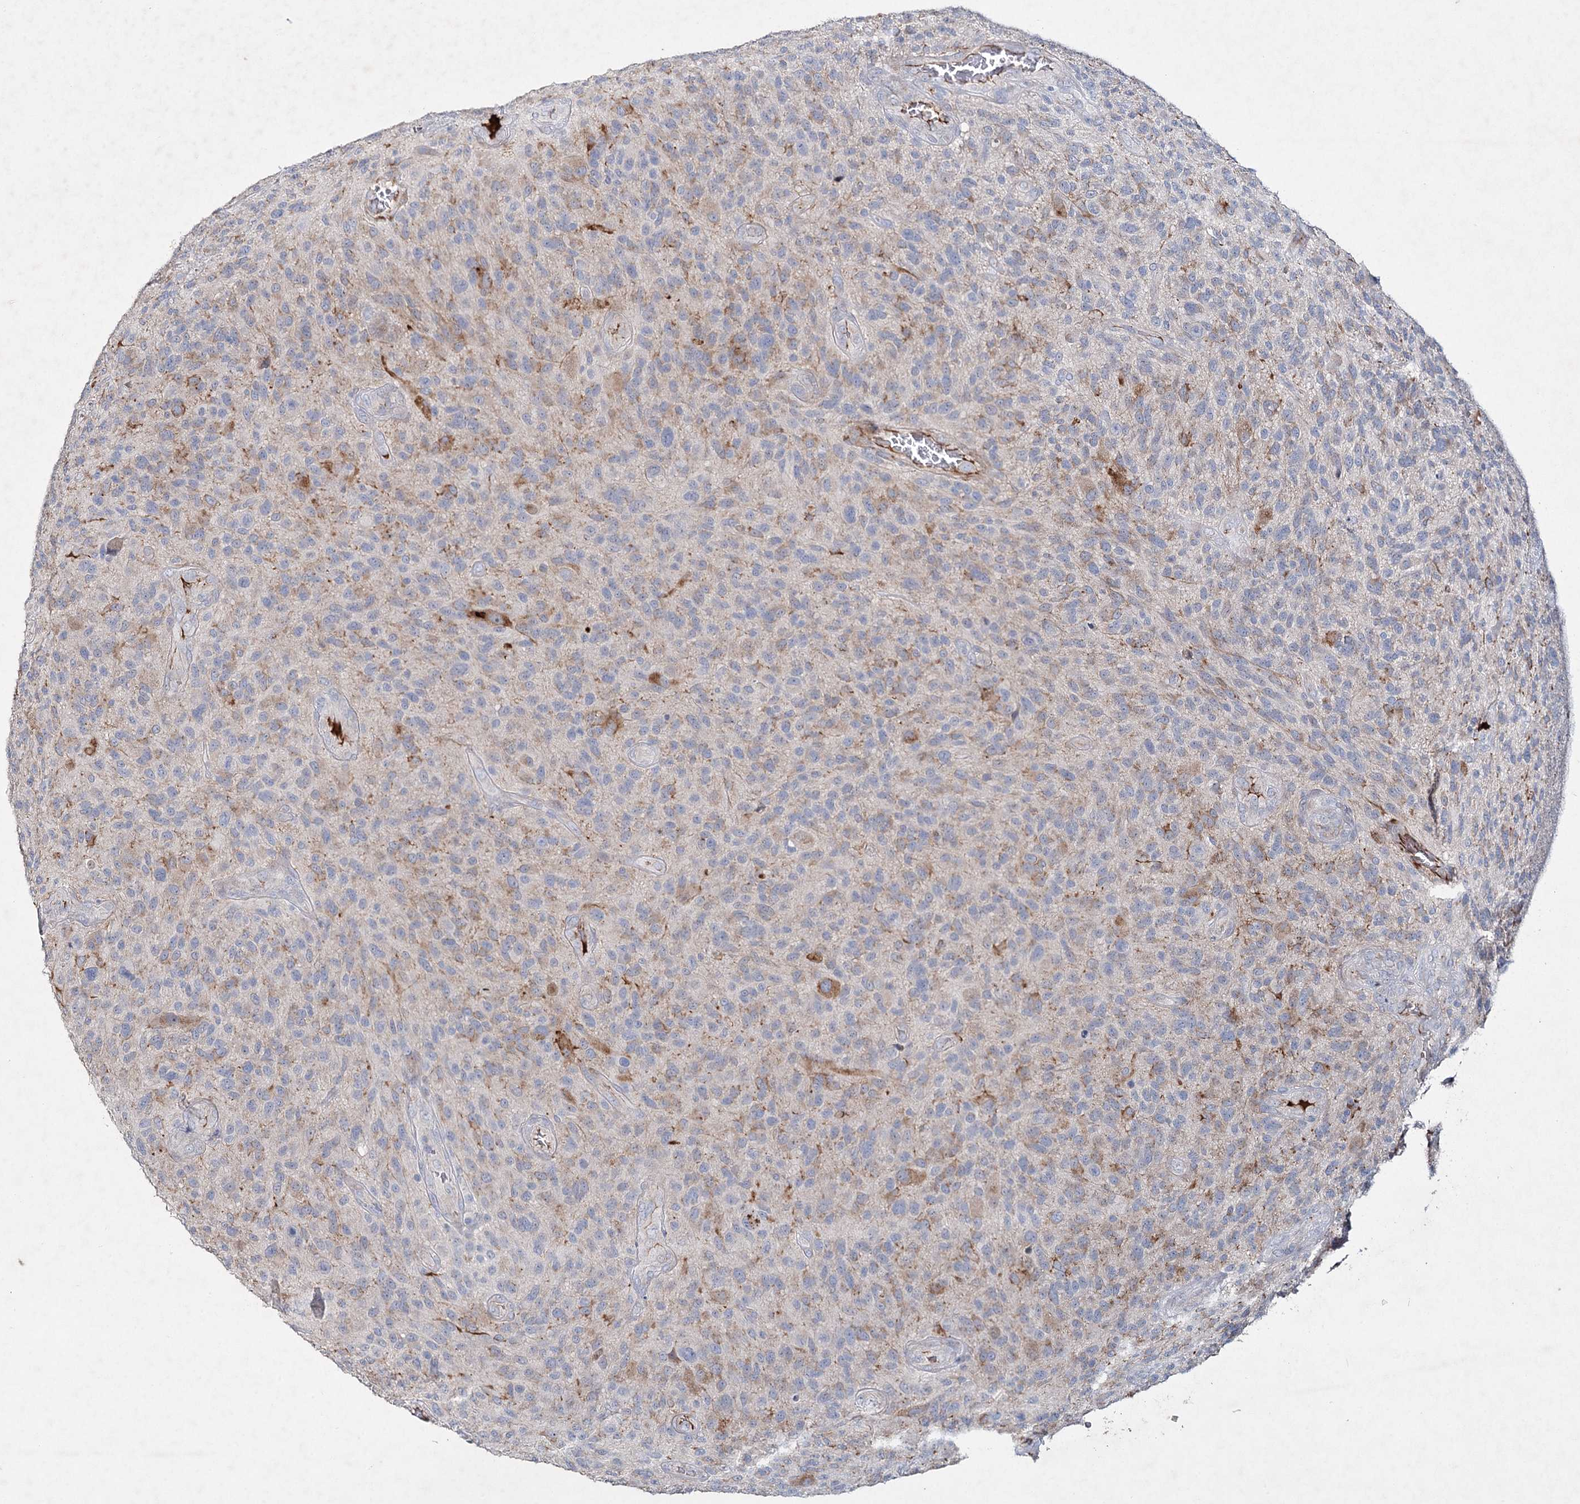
{"staining": {"intensity": "moderate", "quantity": "<25%", "location": "cytoplasmic/membranous"}, "tissue": "glioma", "cell_type": "Tumor cells", "image_type": "cancer", "snomed": [{"axis": "morphology", "description": "Glioma, malignant, High grade"}, {"axis": "topography", "description": "Brain"}], "caption": "There is low levels of moderate cytoplasmic/membranous staining in tumor cells of high-grade glioma (malignant), as demonstrated by immunohistochemical staining (brown color).", "gene": "RFX6", "patient": {"sex": "male", "age": 47}}